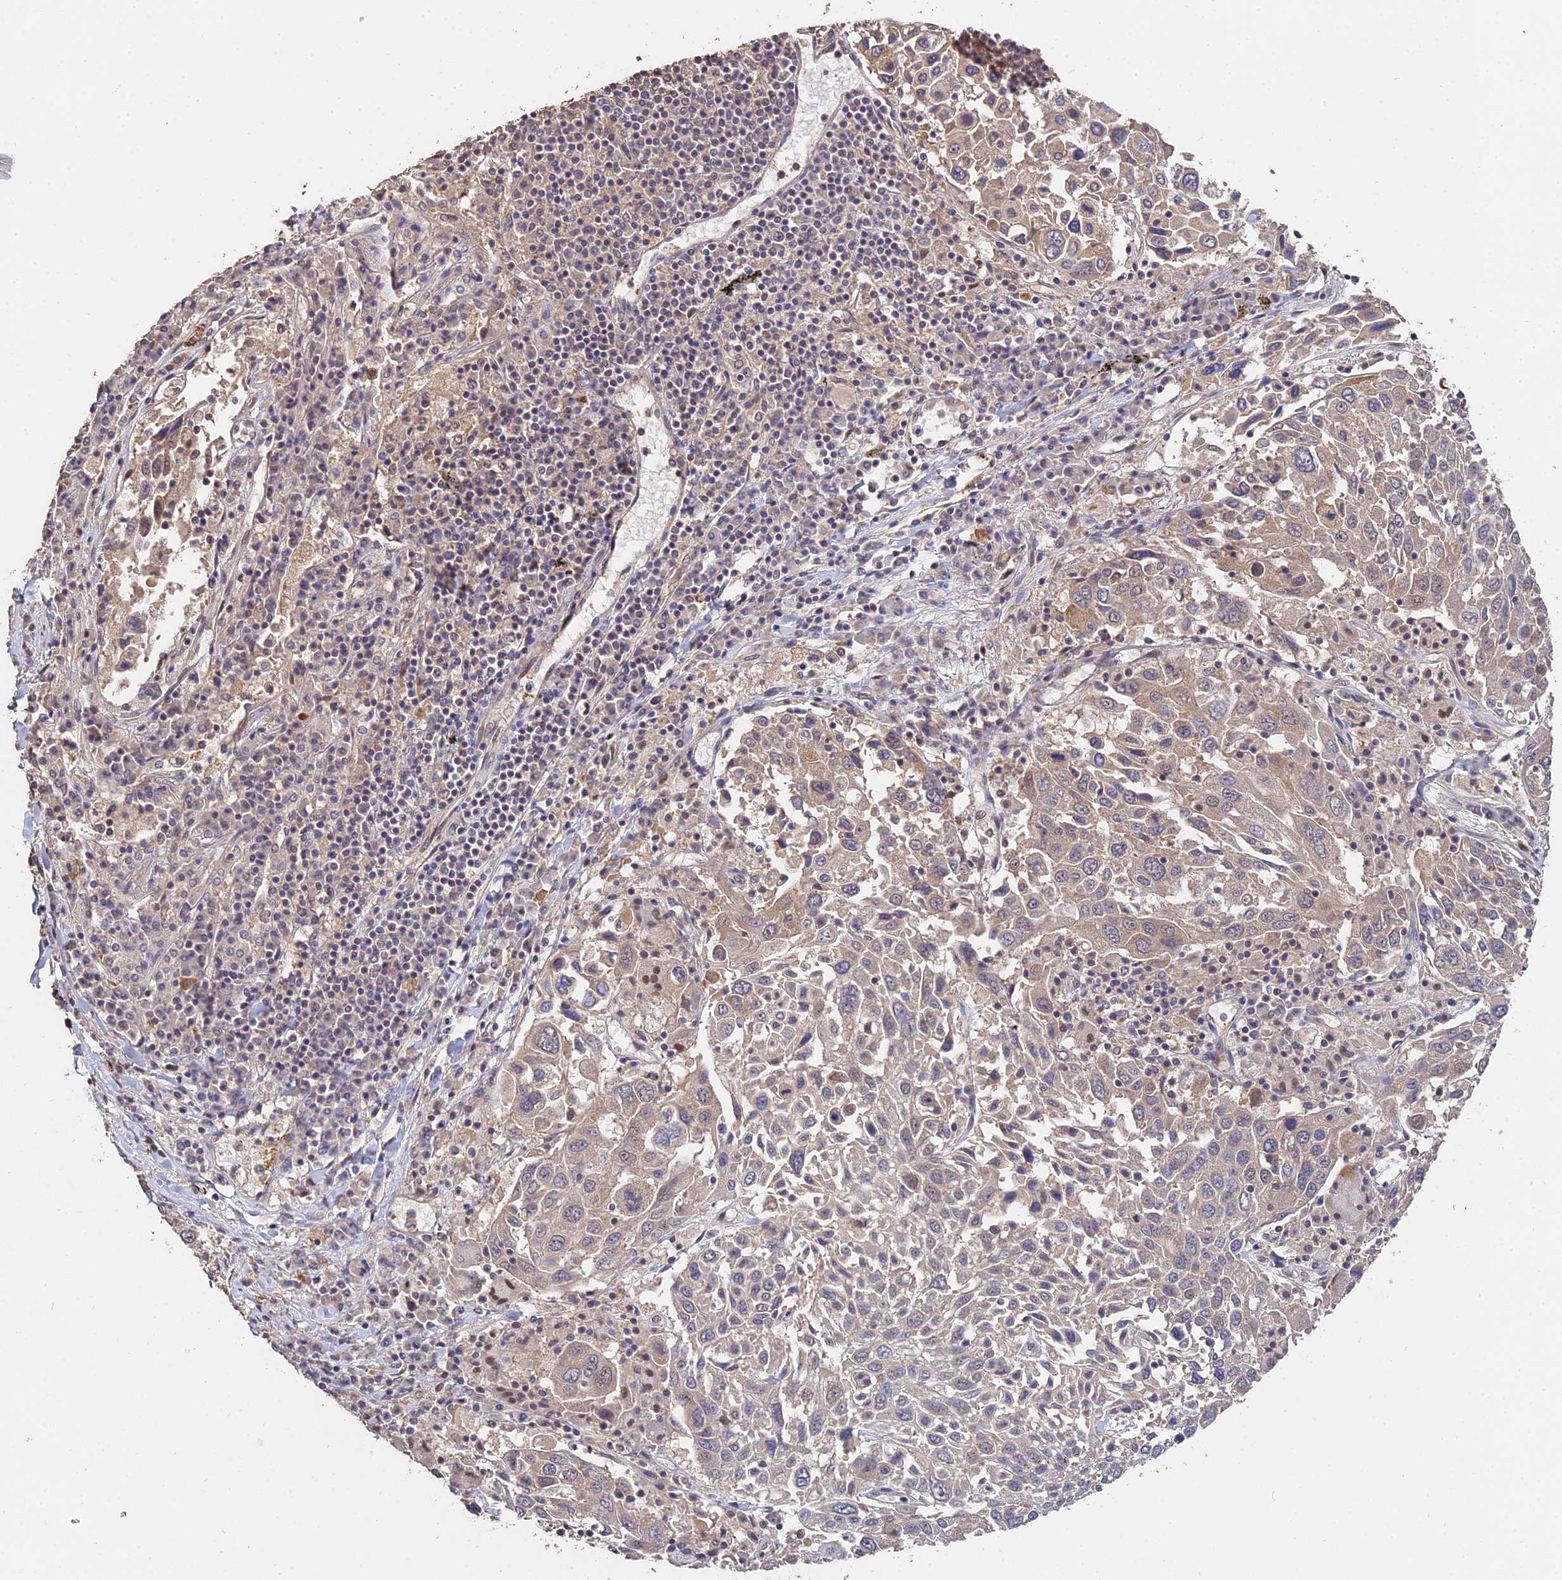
{"staining": {"intensity": "weak", "quantity": ">75%", "location": "cytoplasmic/membranous"}, "tissue": "lung cancer", "cell_type": "Tumor cells", "image_type": "cancer", "snomed": [{"axis": "morphology", "description": "Squamous cell carcinoma, NOS"}, {"axis": "topography", "description": "Lung"}], "caption": "IHC of human squamous cell carcinoma (lung) displays low levels of weak cytoplasmic/membranous staining in about >75% of tumor cells. (DAB IHC with brightfield microscopy, high magnification).", "gene": "LSM5", "patient": {"sex": "male", "age": 65}}